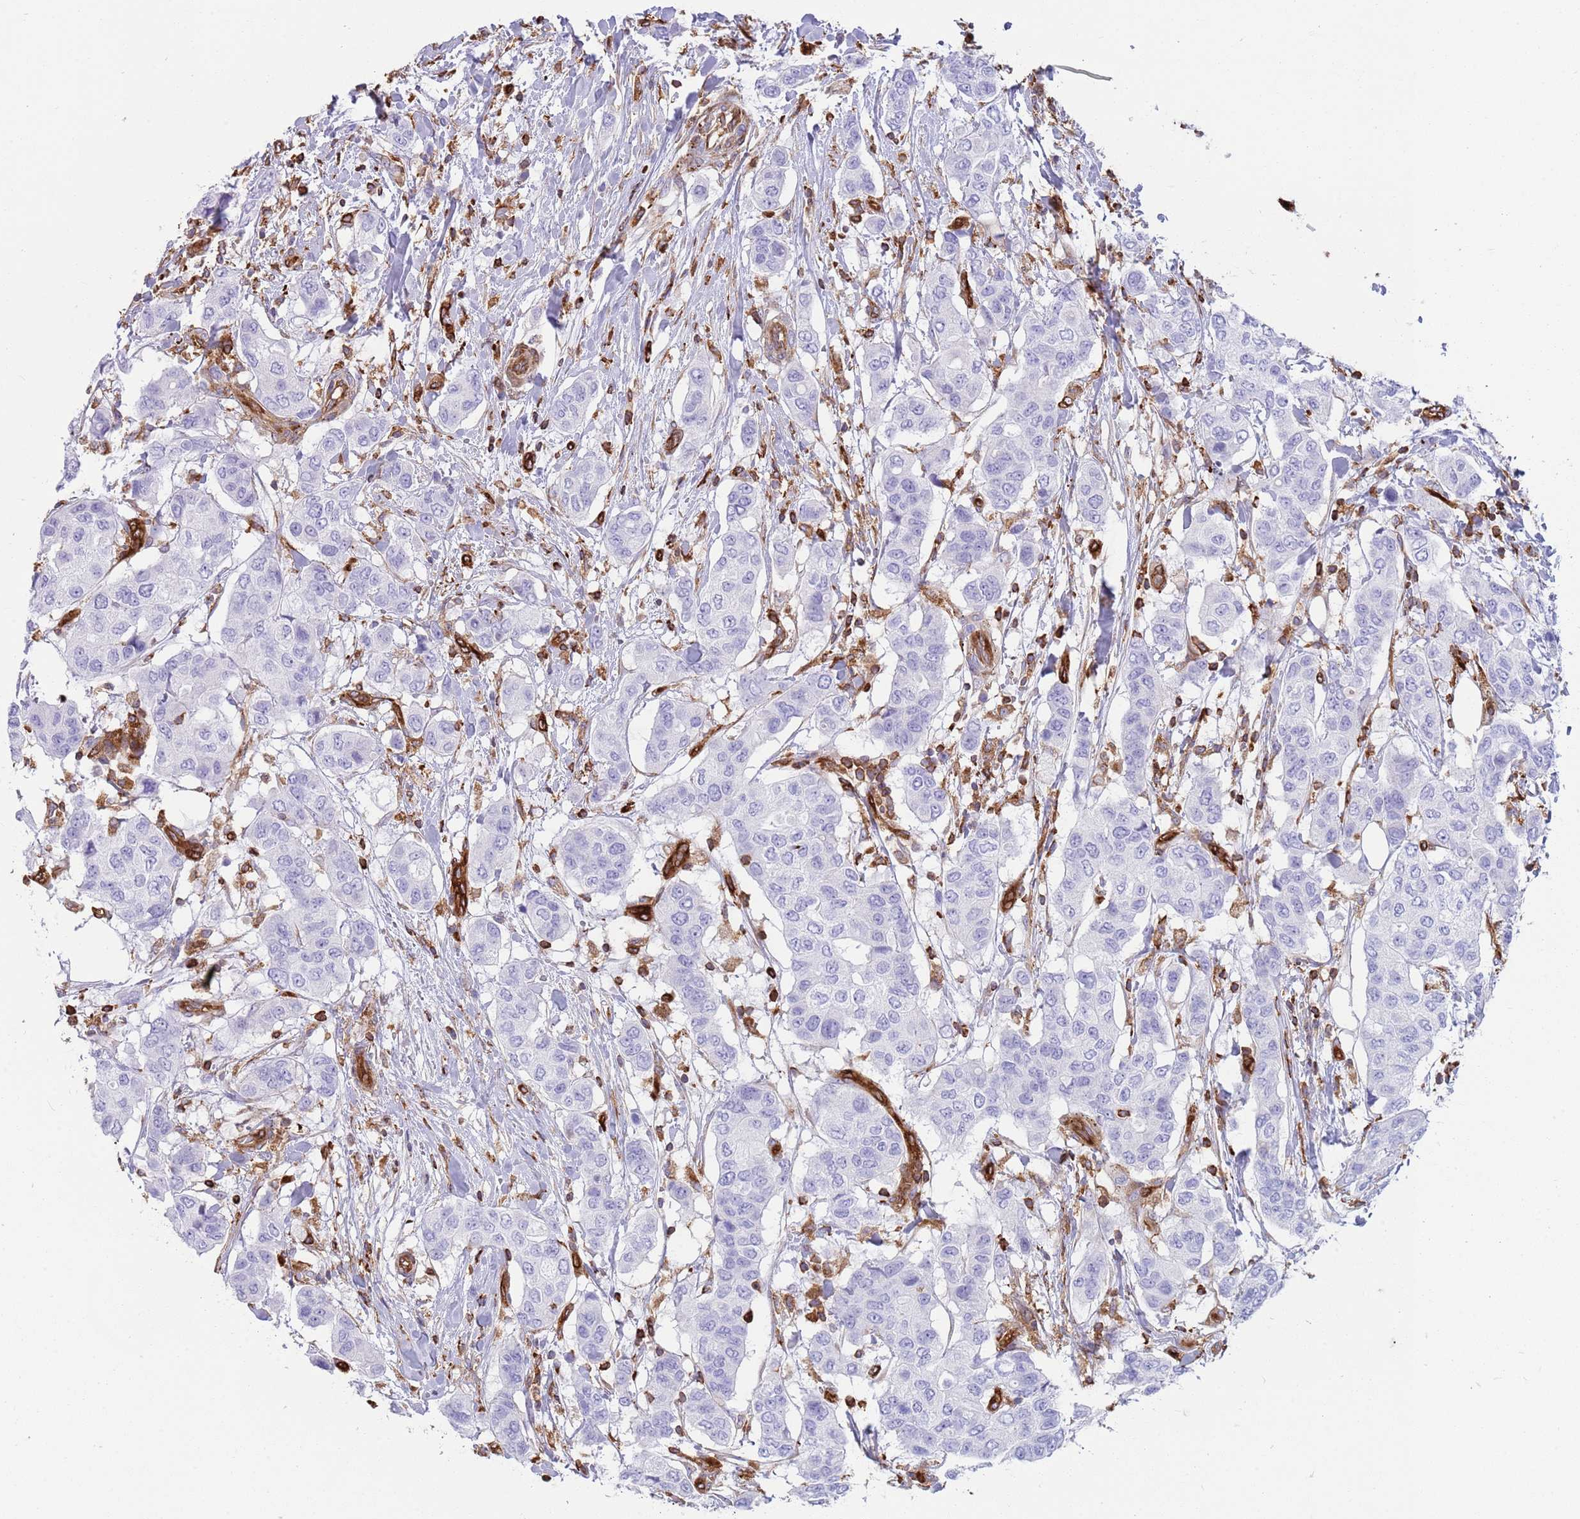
{"staining": {"intensity": "negative", "quantity": "none", "location": "none"}, "tissue": "breast cancer", "cell_type": "Tumor cells", "image_type": "cancer", "snomed": [{"axis": "morphology", "description": "Lobular carcinoma"}, {"axis": "topography", "description": "Breast"}], "caption": "Protein analysis of breast cancer (lobular carcinoma) reveals no significant staining in tumor cells. (DAB (3,3'-diaminobenzidine) IHC visualized using brightfield microscopy, high magnification).", "gene": "KBTBD7", "patient": {"sex": "female", "age": 51}}